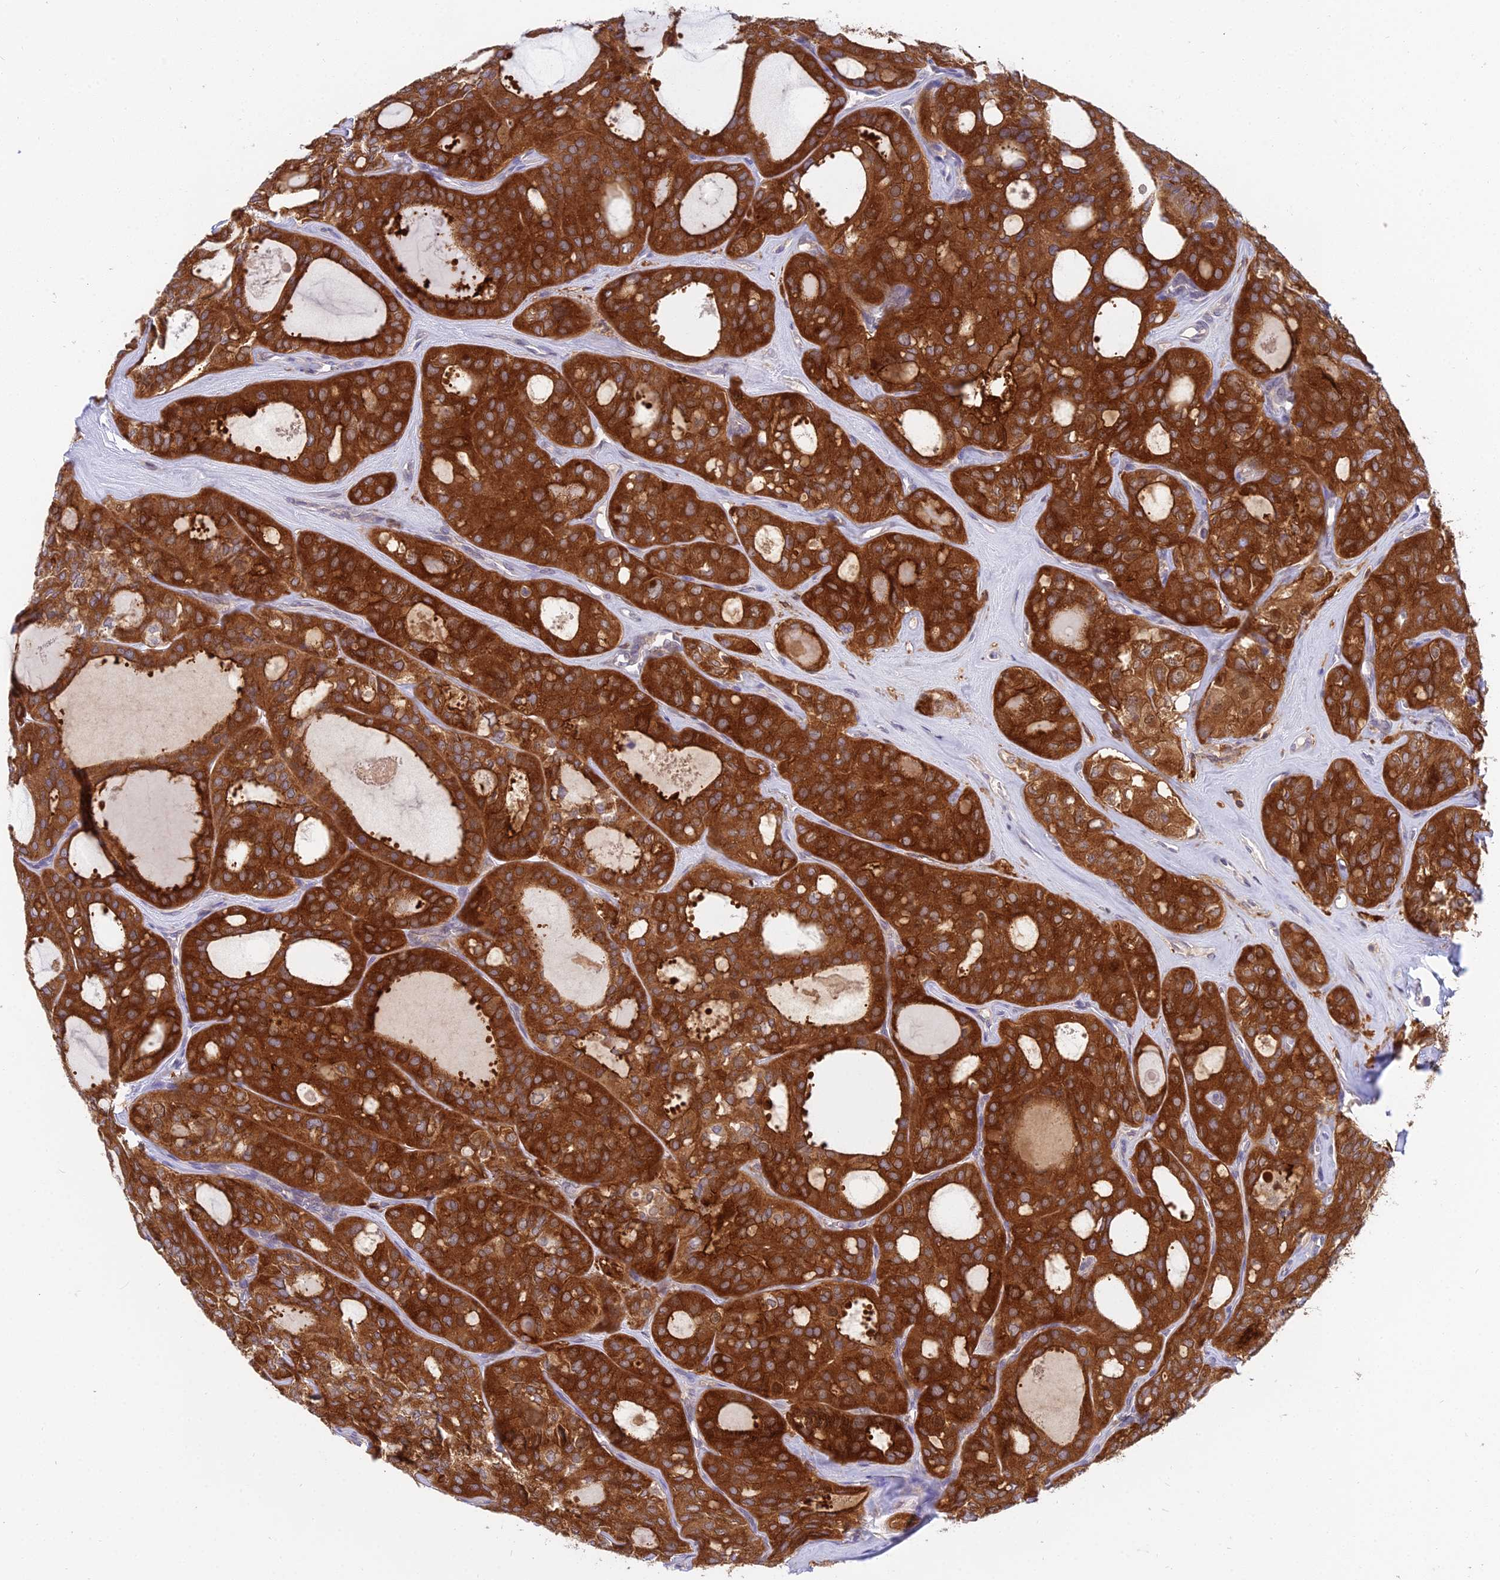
{"staining": {"intensity": "strong", "quantity": "25%-75%", "location": "cytoplasmic/membranous"}, "tissue": "thyroid cancer", "cell_type": "Tumor cells", "image_type": "cancer", "snomed": [{"axis": "morphology", "description": "Follicular adenoma carcinoma, NOS"}, {"axis": "topography", "description": "Thyroid gland"}], "caption": "Protein staining by immunohistochemistry (IHC) reveals strong cytoplasmic/membranous positivity in about 25%-75% of tumor cells in follicular adenoma carcinoma (thyroid).", "gene": "UBE2G1", "patient": {"sex": "male", "age": 75}}